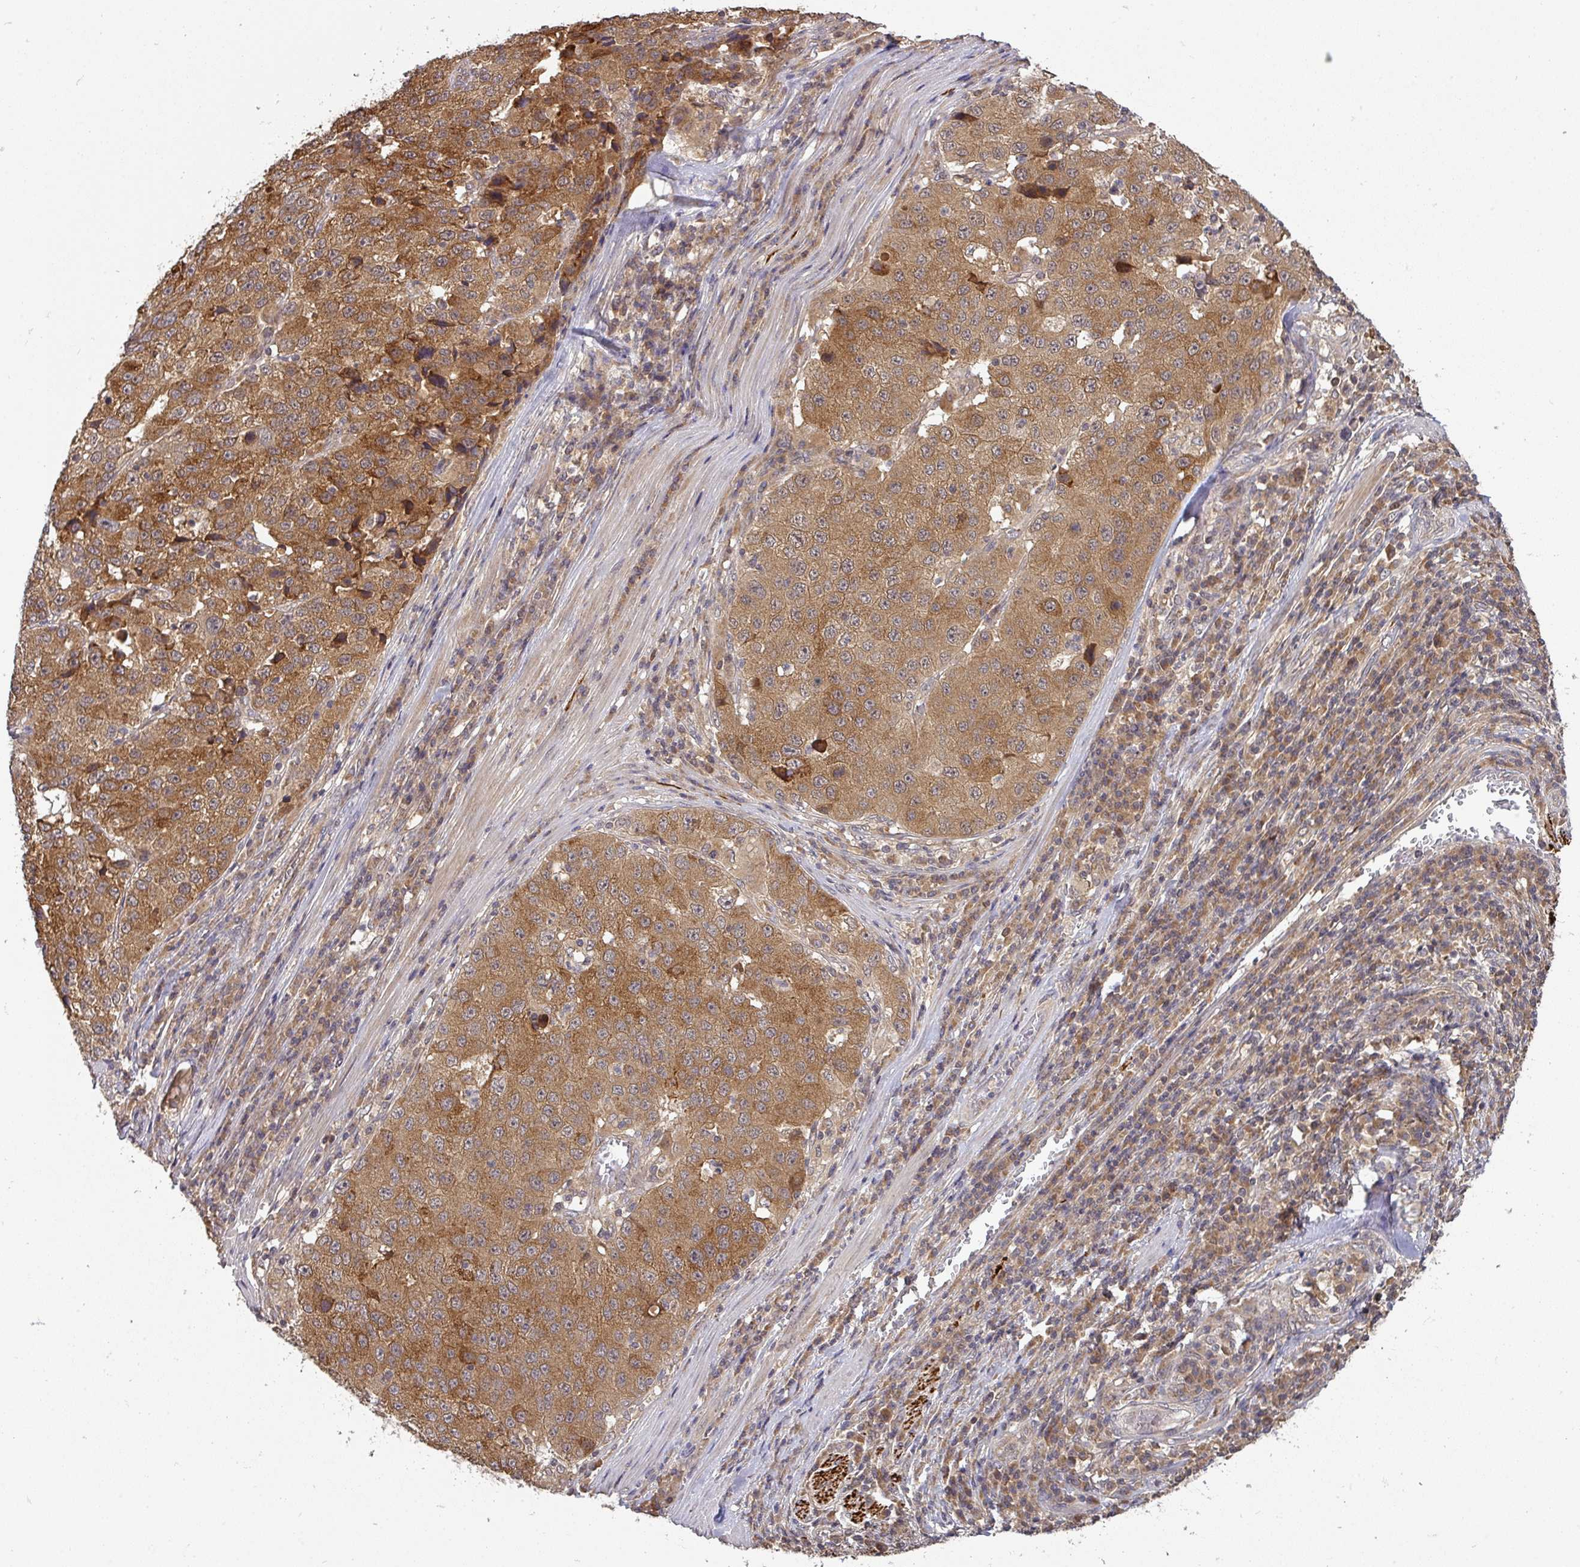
{"staining": {"intensity": "moderate", "quantity": ">75%", "location": "cytoplasmic/membranous"}, "tissue": "stomach cancer", "cell_type": "Tumor cells", "image_type": "cancer", "snomed": [{"axis": "morphology", "description": "Adenocarcinoma, NOS"}, {"axis": "topography", "description": "Stomach"}], "caption": "Protein staining of adenocarcinoma (stomach) tissue reveals moderate cytoplasmic/membranous expression in approximately >75% of tumor cells. (DAB (3,3'-diaminobenzidine) IHC, brown staining for protein, blue staining for nuclei).", "gene": "CCDC121", "patient": {"sex": "male", "age": 71}}